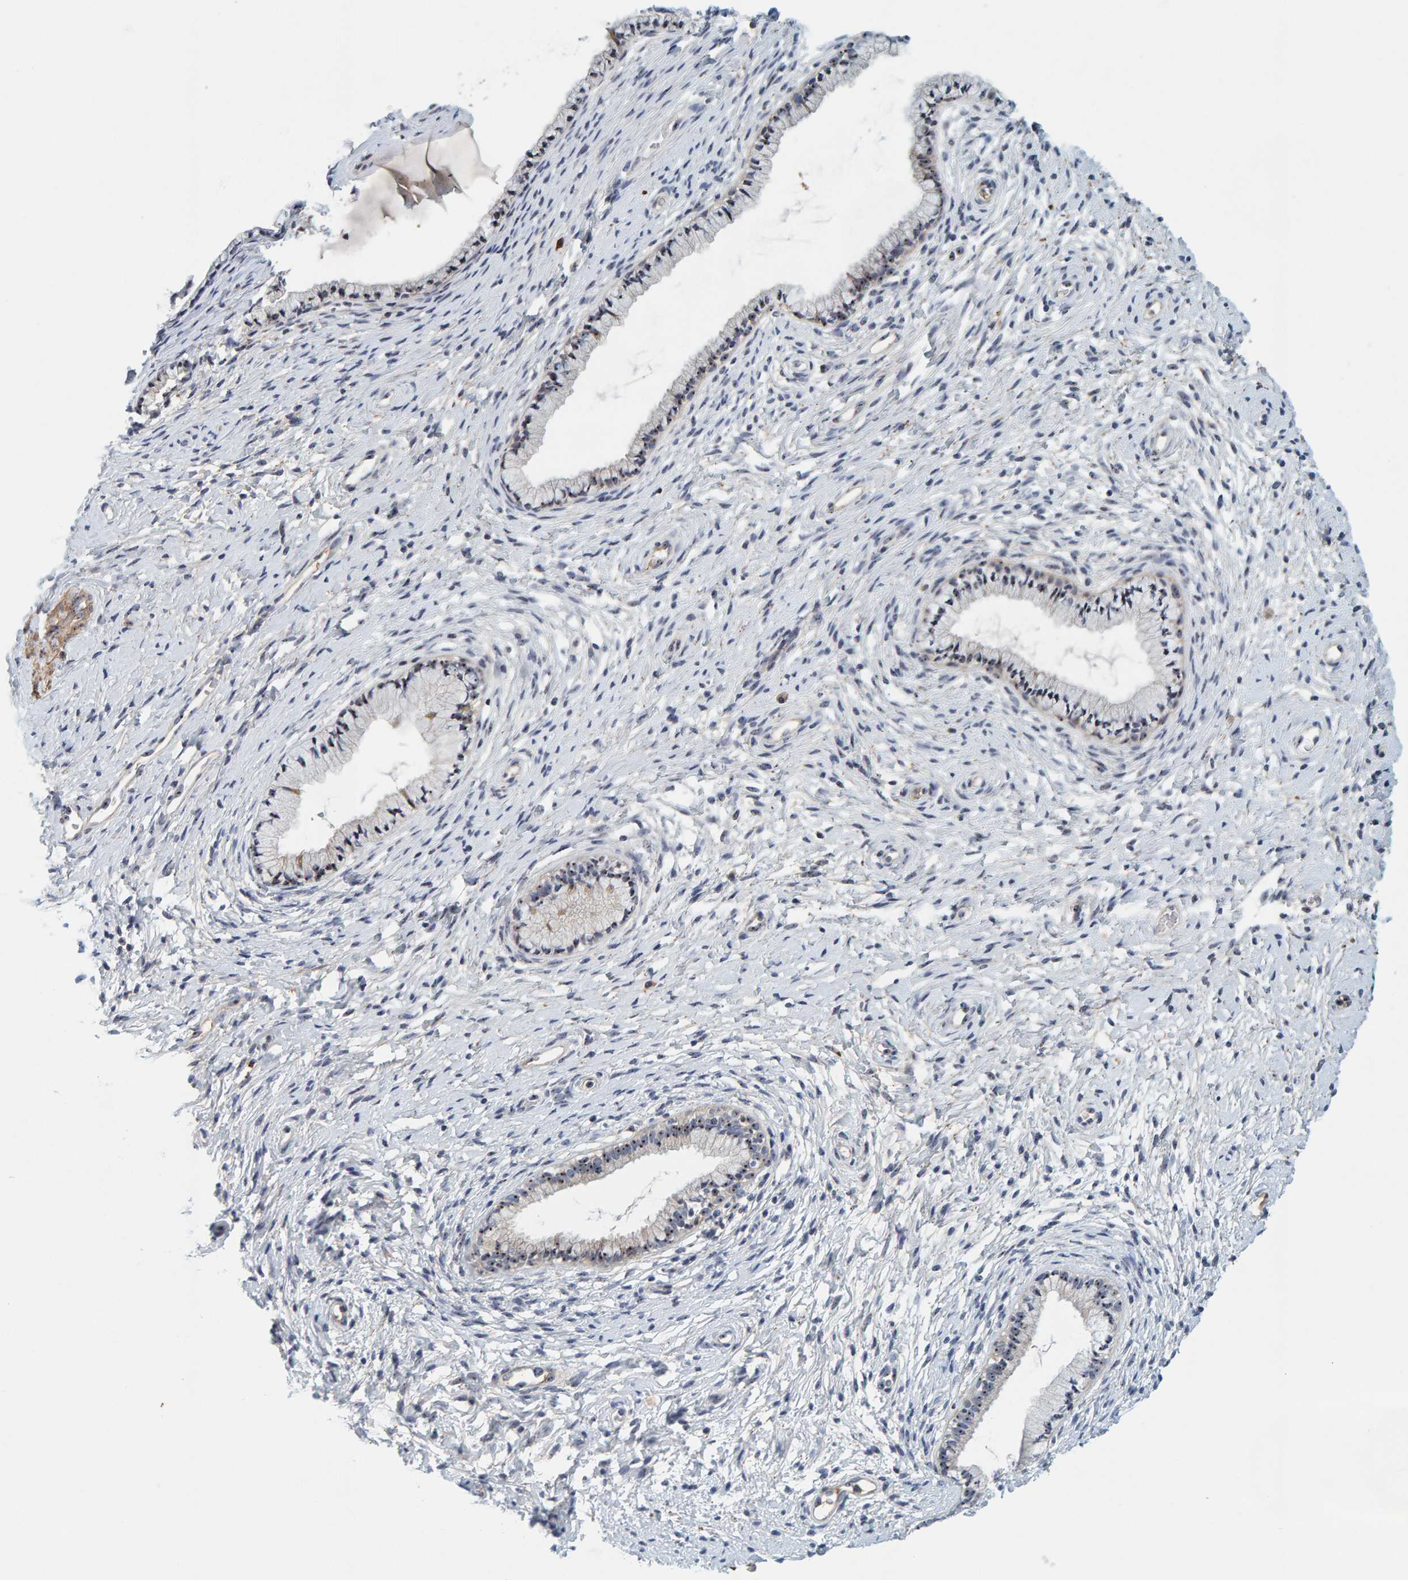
{"staining": {"intensity": "strong", "quantity": ">75%", "location": "nuclear"}, "tissue": "cervix", "cell_type": "Glandular cells", "image_type": "normal", "snomed": [{"axis": "morphology", "description": "Normal tissue, NOS"}, {"axis": "topography", "description": "Cervix"}], "caption": "A micrograph showing strong nuclear positivity in approximately >75% of glandular cells in normal cervix, as visualized by brown immunohistochemical staining.", "gene": "NOL11", "patient": {"sex": "female", "age": 72}}